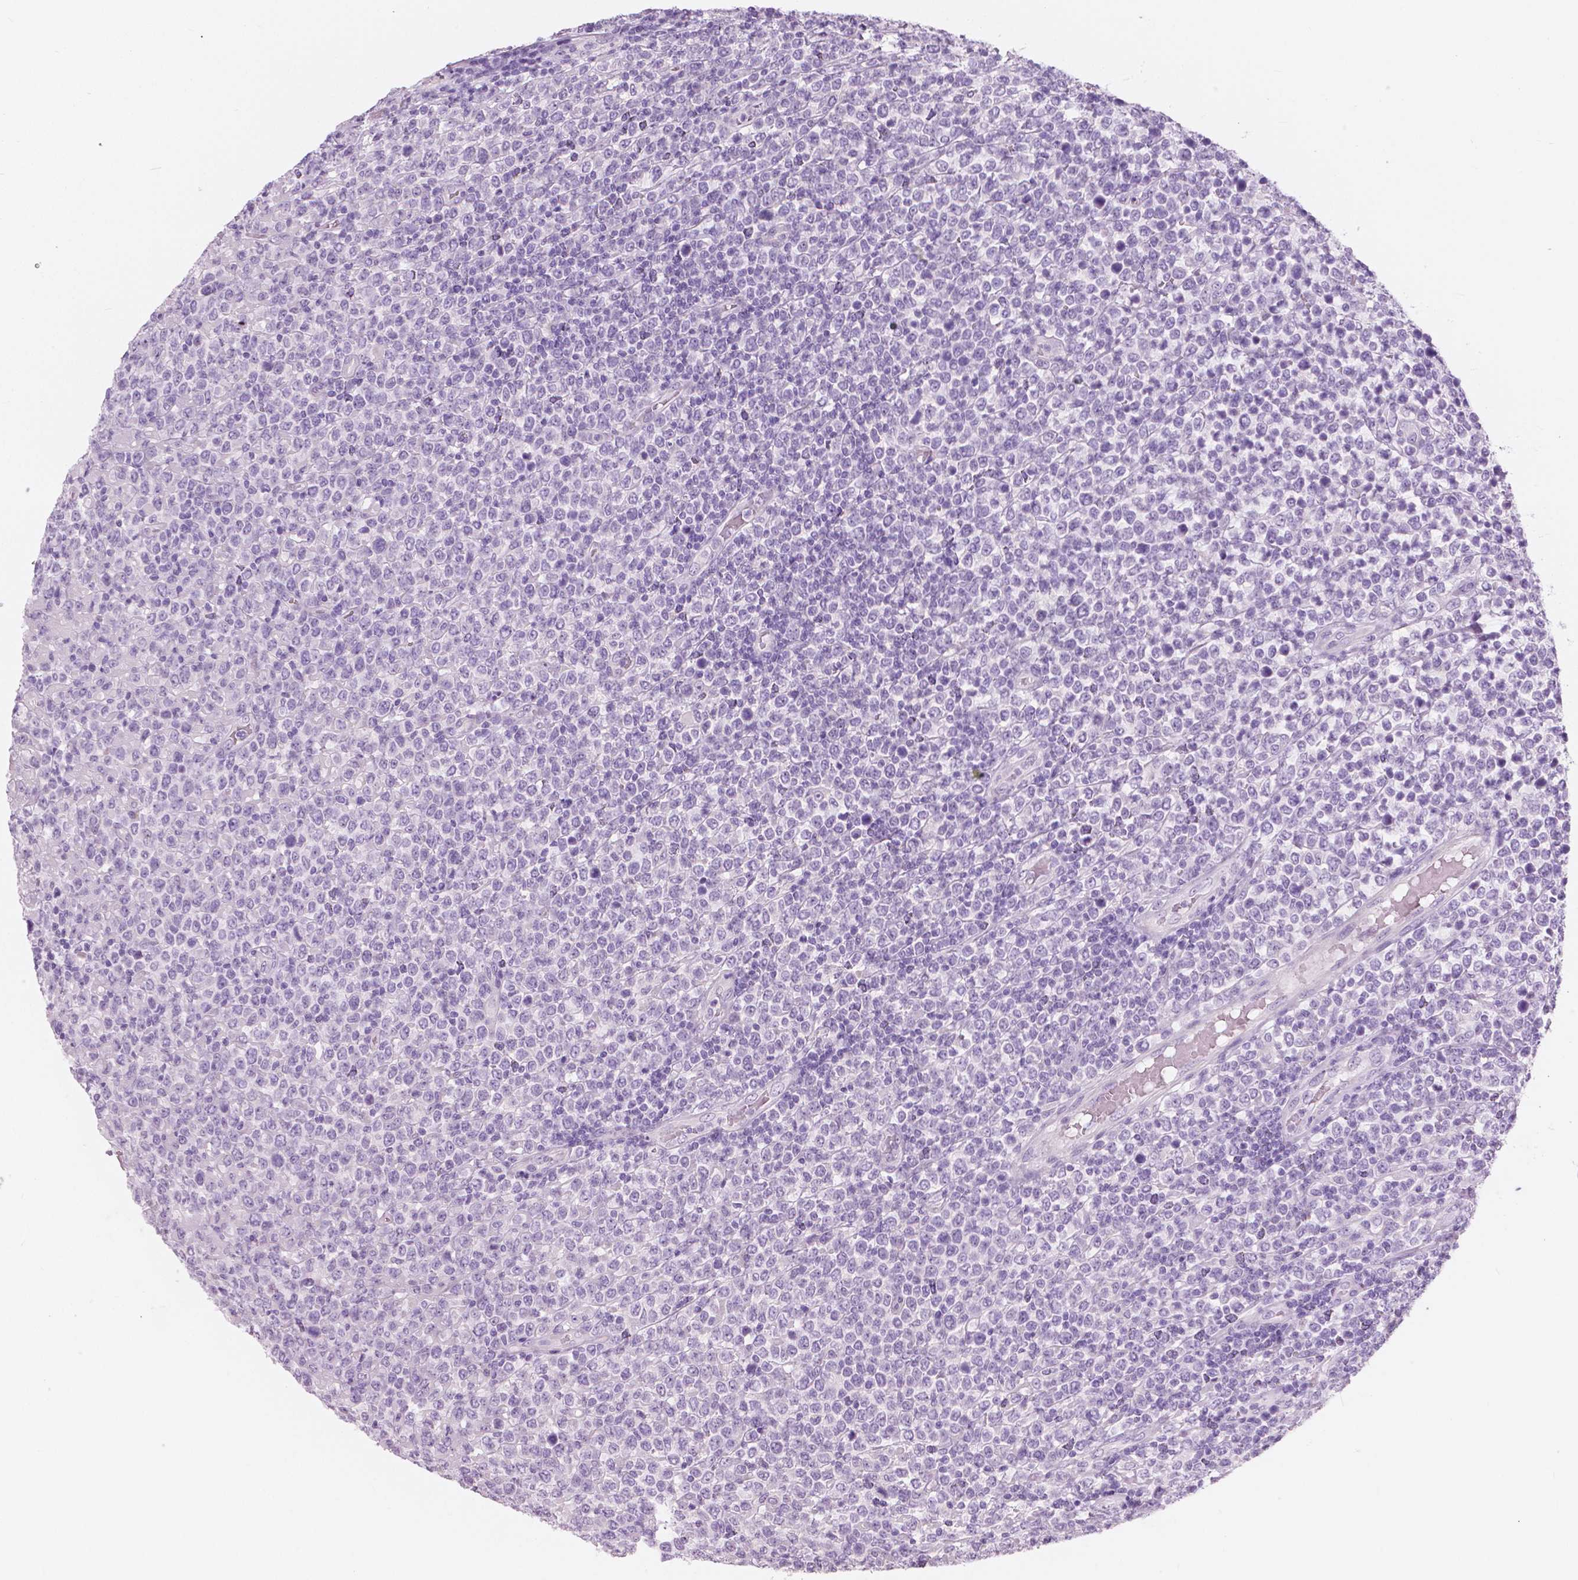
{"staining": {"intensity": "negative", "quantity": "none", "location": "none"}, "tissue": "lymphoma", "cell_type": "Tumor cells", "image_type": "cancer", "snomed": [{"axis": "morphology", "description": "Malignant lymphoma, non-Hodgkin's type, High grade"}, {"axis": "topography", "description": "Soft tissue"}], "caption": "DAB (3,3'-diaminobenzidine) immunohistochemical staining of human malignant lymphoma, non-Hodgkin's type (high-grade) exhibits no significant staining in tumor cells. (DAB (3,3'-diaminobenzidine) IHC visualized using brightfield microscopy, high magnification).", "gene": "A4GNT", "patient": {"sex": "female", "age": 56}}